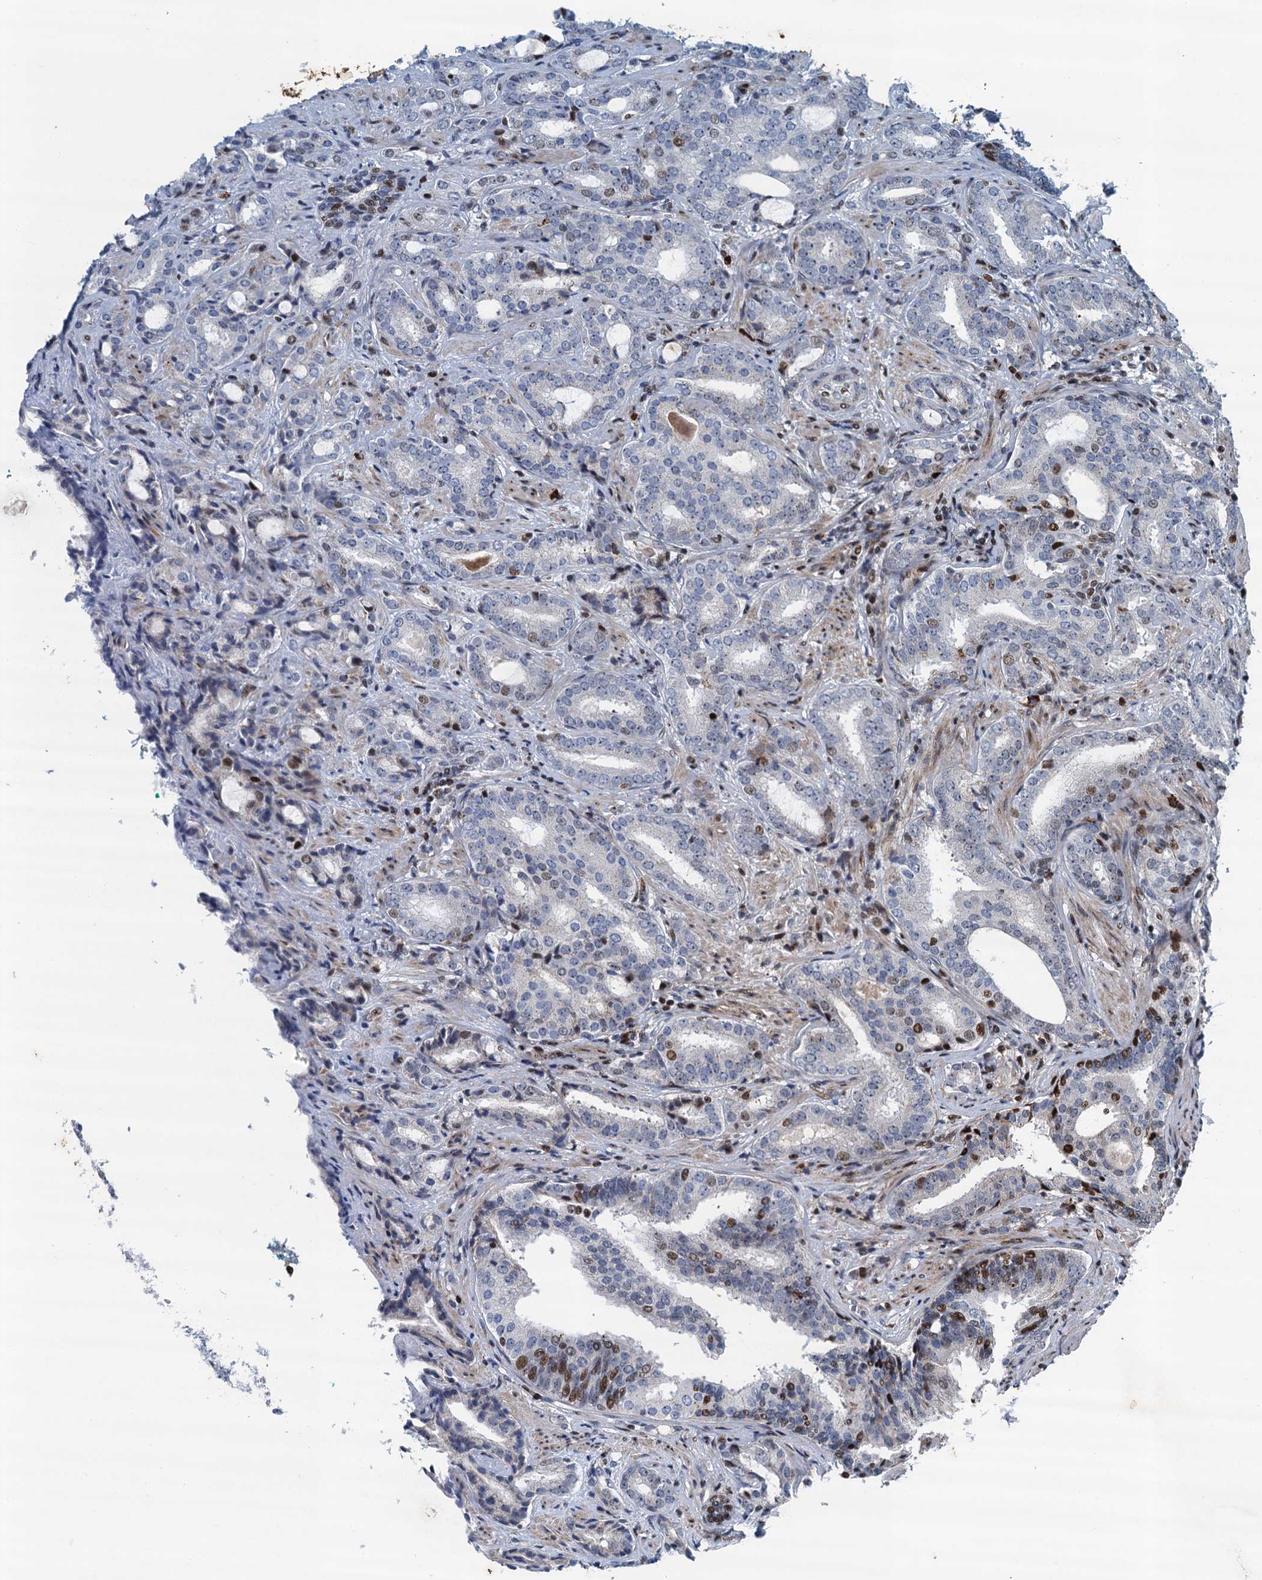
{"staining": {"intensity": "moderate", "quantity": "<25%", "location": "nuclear"}, "tissue": "prostate cancer", "cell_type": "Tumor cells", "image_type": "cancer", "snomed": [{"axis": "morphology", "description": "Adenocarcinoma, High grade"}, {"axis": "topography", "description": "Prostate"}], "caption": "The histopathology image shows immunohistochemical staining of adenocarcinoma (high-grade) (prostate). There is moderate nuclear staining is seen in approximately <25% of tumor cells.", "gene": "ANKRD13D", "patient": {"sex": "male", "age": 63}}